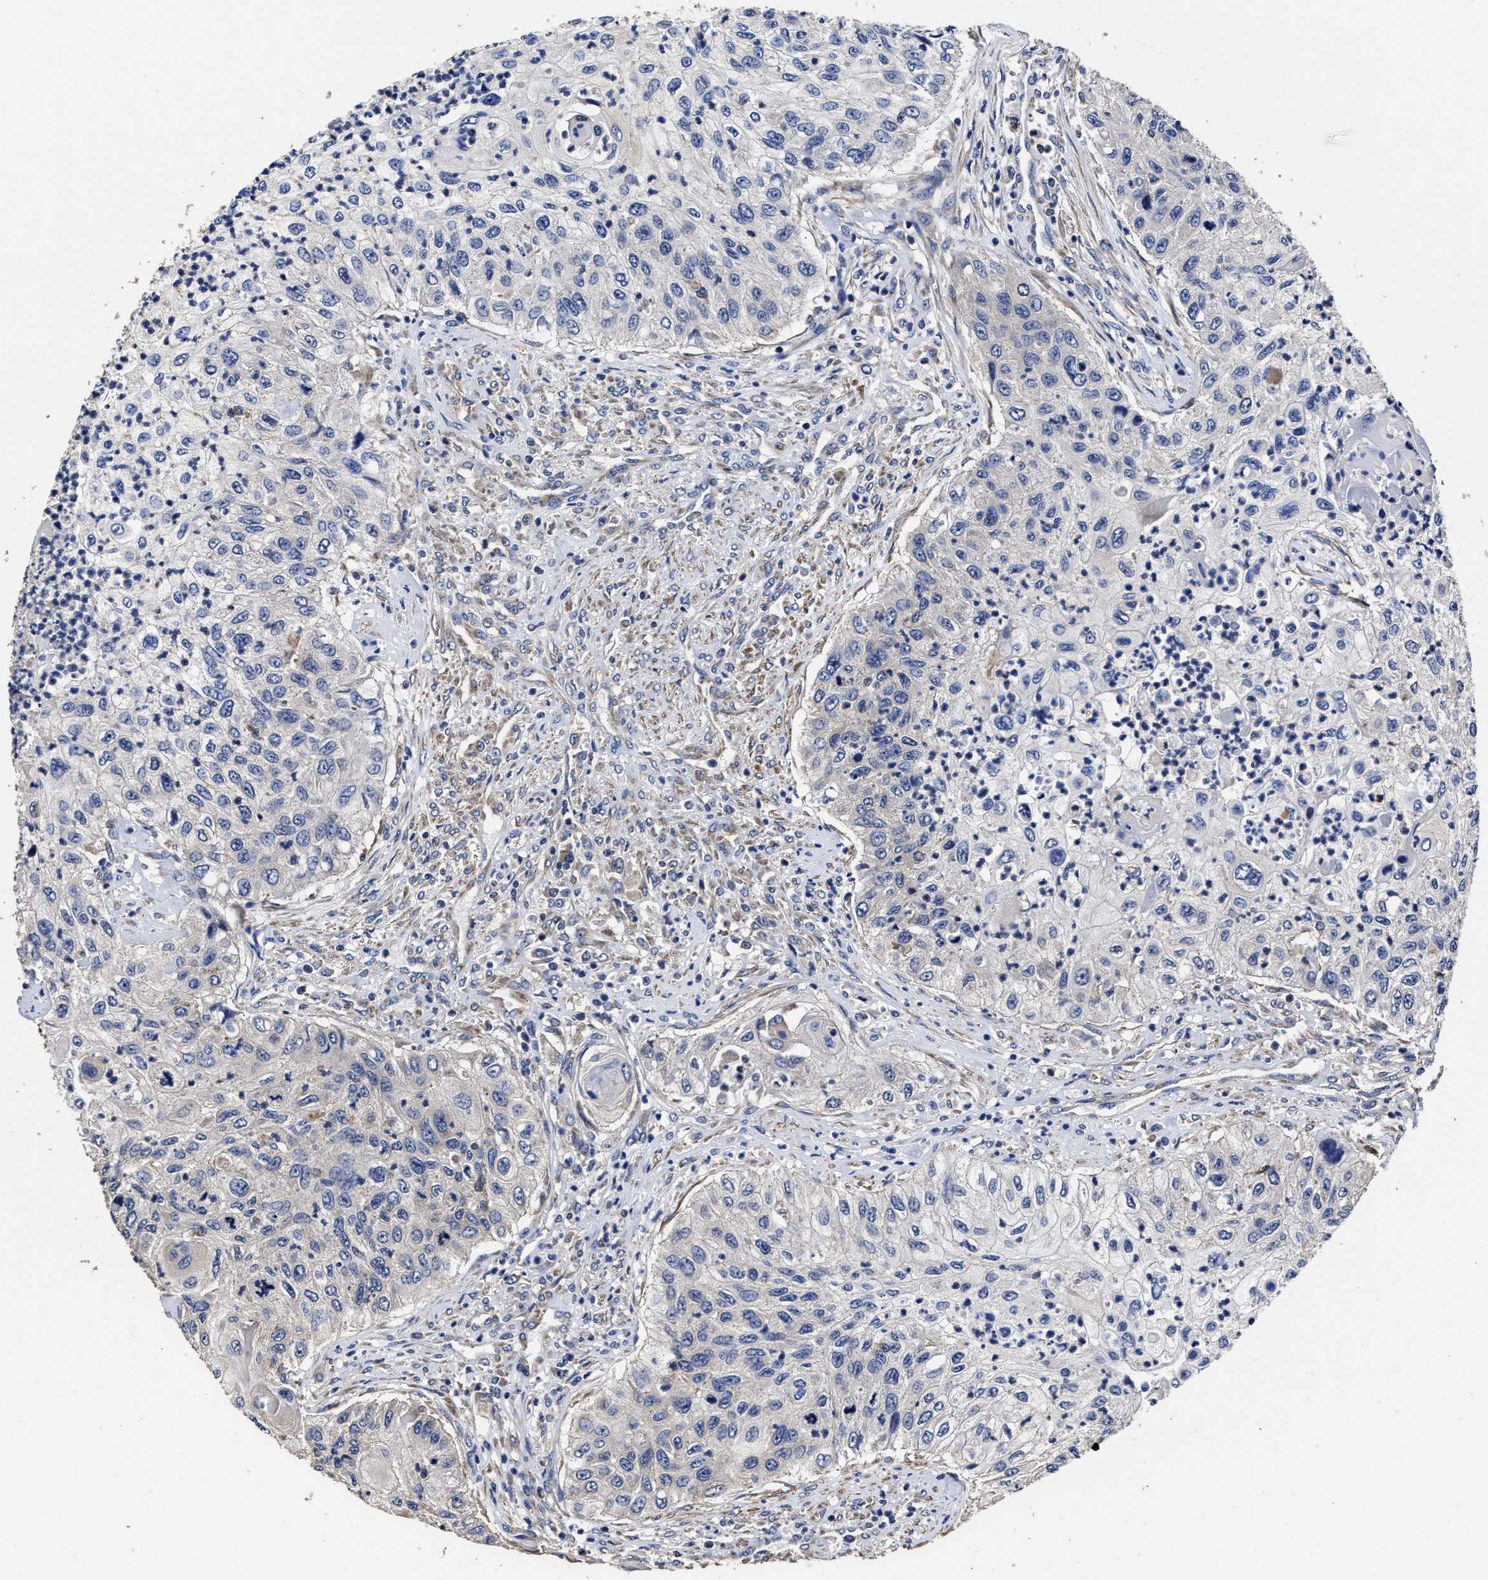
{"staining": {"intensity": "negative", "quantity": "none", "location": "none"}, "tissue": "urothelial cancer", "cell_type": "Tumor cells", "image_type": "cancer", "snomed": [{"axis": "morphology", "description": "Urothelial carcinoma, High grade"}, {"axis": "topography", "description": "Urinary bladder"}], "caption": "Immunohistochemistry of urothelial cancer reveals no expression in tumor cells. The staining was performed using DAB (3,3'-diaminobenzidine) to visualize the protein expression in brown, while the nuclei were stained in blue with hematoxylin (Magnification: 20x).", "gene": "AVEN", "patient": {"sex": "female", "age": 60}}